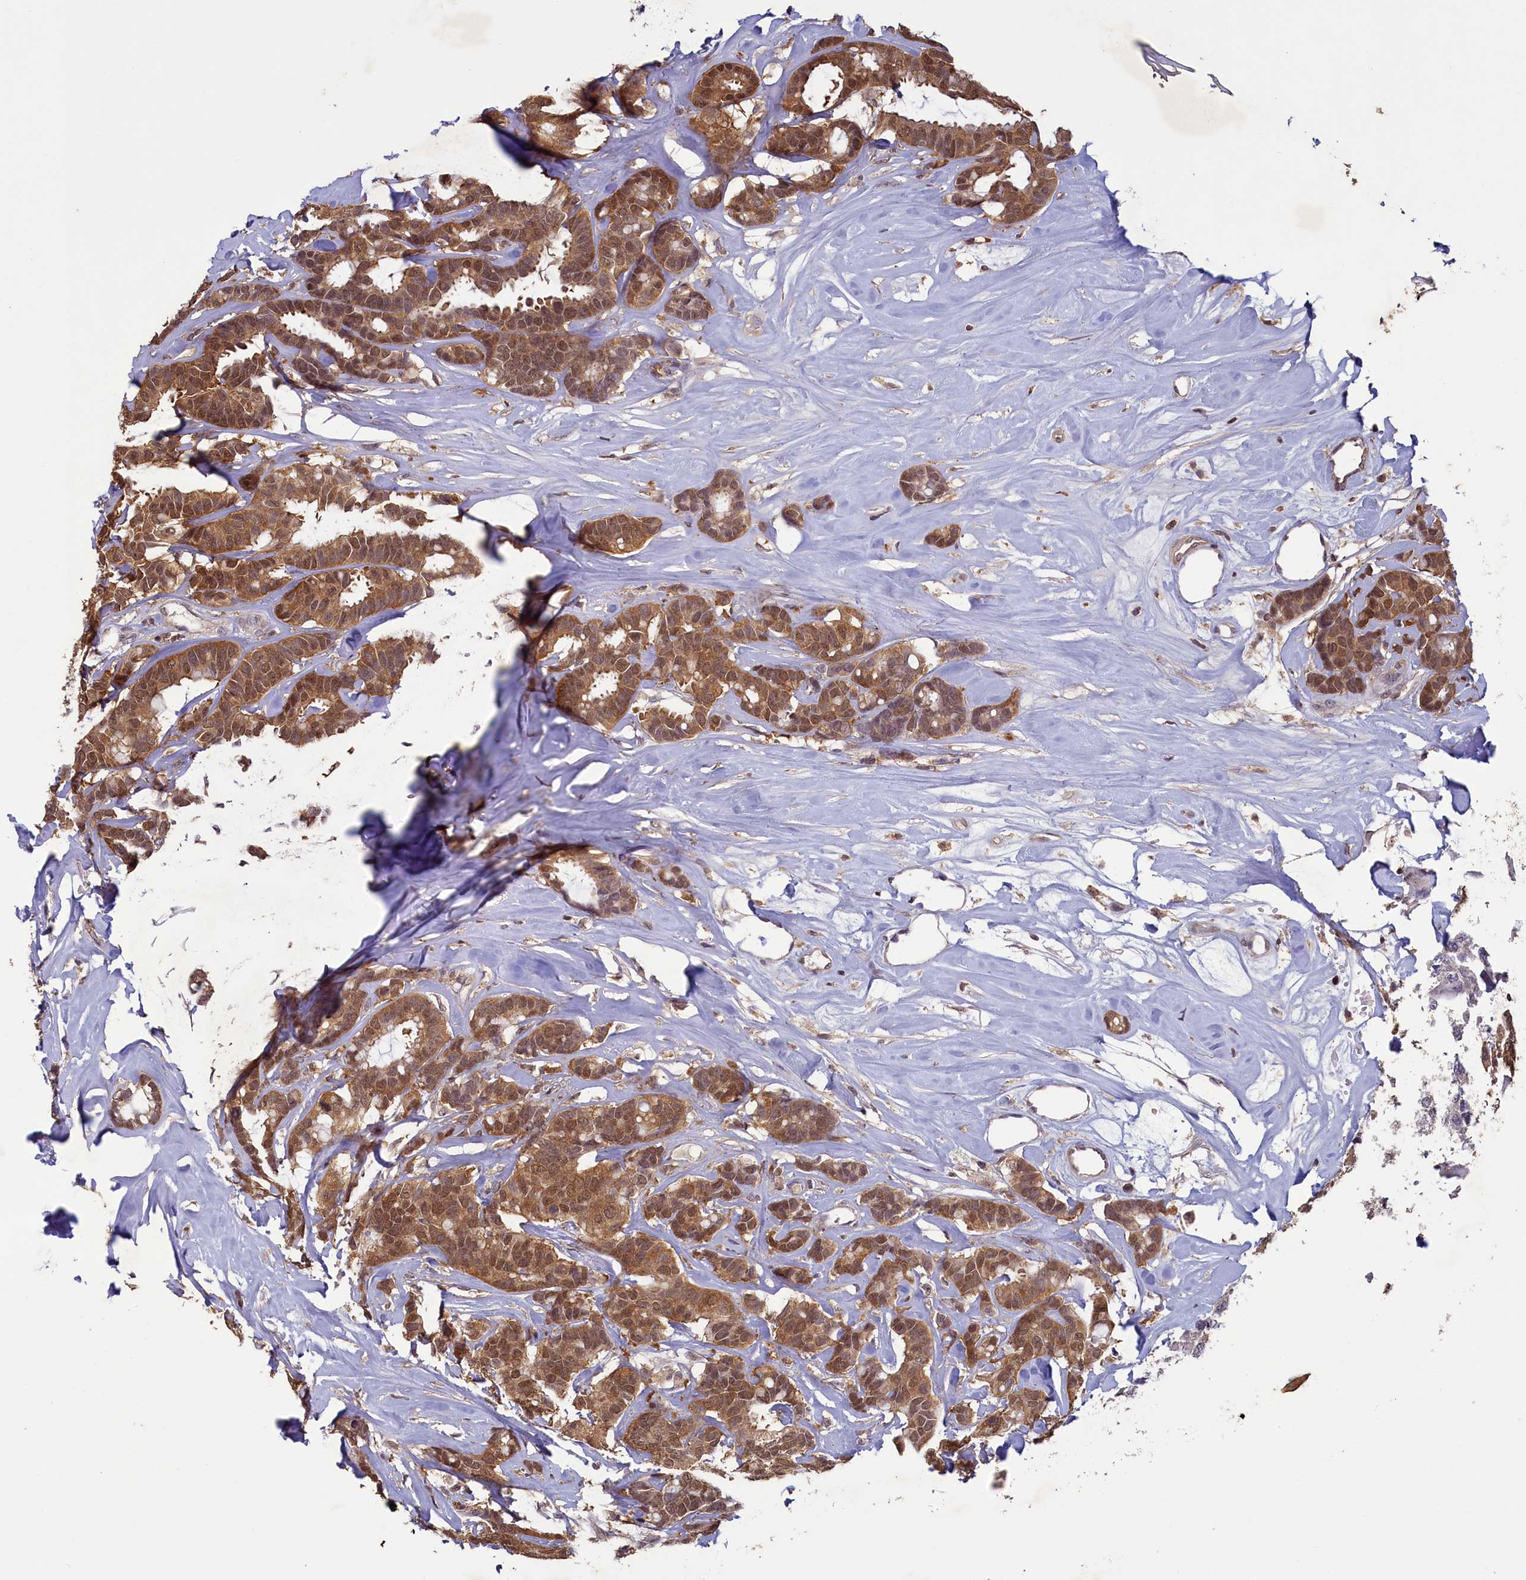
{"staining": {"intensity": "moderate", "quantity": ">75%", "location": "cytoplasmic/membranous,nuclear"}, "tissue": "breast cancer", "cell_type": "Tumor cells", "image_type": "cancer", "snomed": [{"axis": "morphology", "description": "Duct carcinoma"}, {"axis": "topography", "description": "Breast"}], "caption": "IHC of human breast cancer exhibits medium levels of moderate cytoplasmic/membranous and nuclear expression in approximately >75% of tumor cells.", "gene": "NUBP1", "patient": {"sex": "female", "age": 87}}